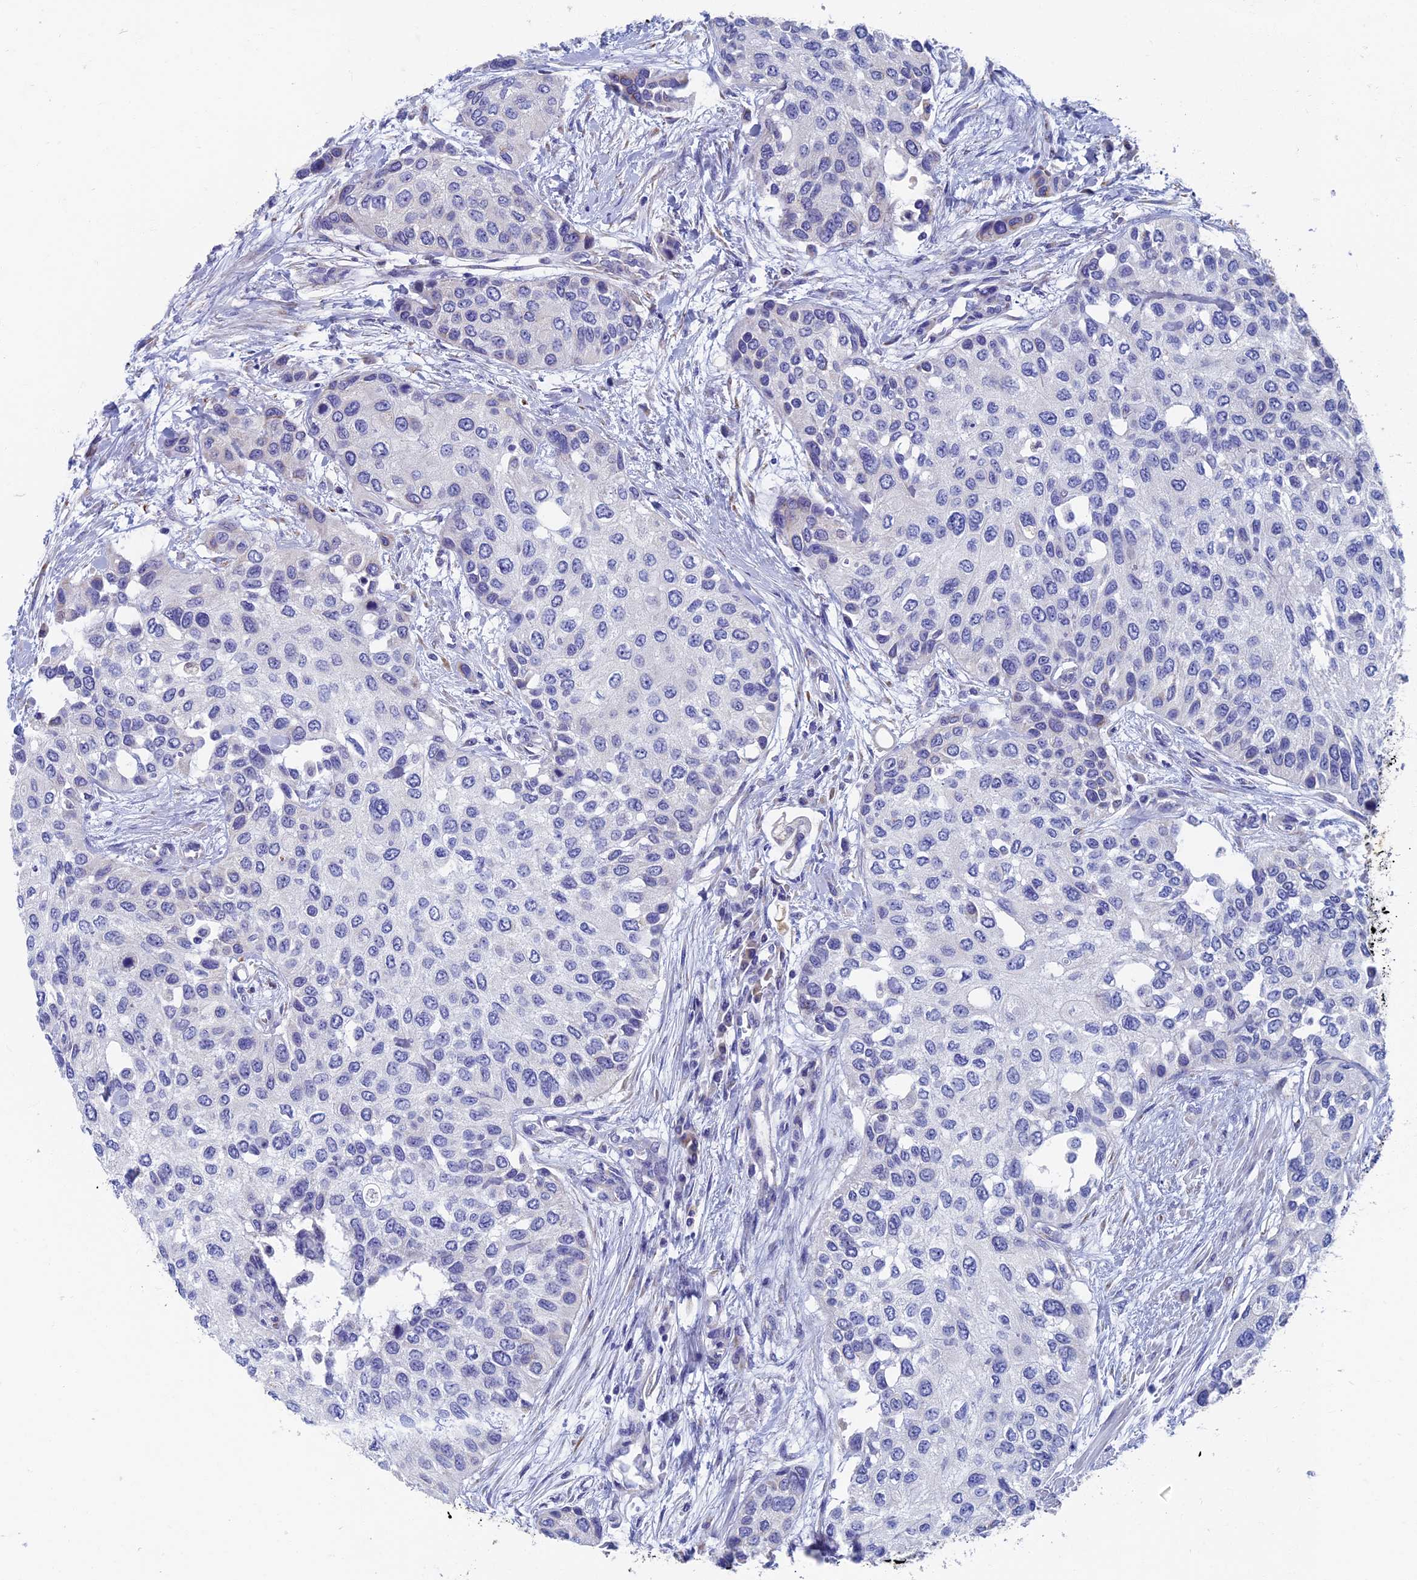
{"staining": {"intensity": "negative", "quantity": "none", "location": "none"}, "tissue": "urothelial cancer", "cell_type": "Tumor cells", "image_type": "cancer", "snomed": [{"axis": "morphology", "description": "Normal tissue, NOS"}, {"axis": "morphology", "description": "Urothelial carcinoma, High grade"}, {"axis": "topography", "description": "Vascular tissue"}, {"axis": "topography", "description": "Urinary bladder"}], "caption": "Tumor cells are negative for protein expression in human high-grade urothelial carcinoma.", "gene": "OAT", "patient": {"sex": "female", "age": 56}}